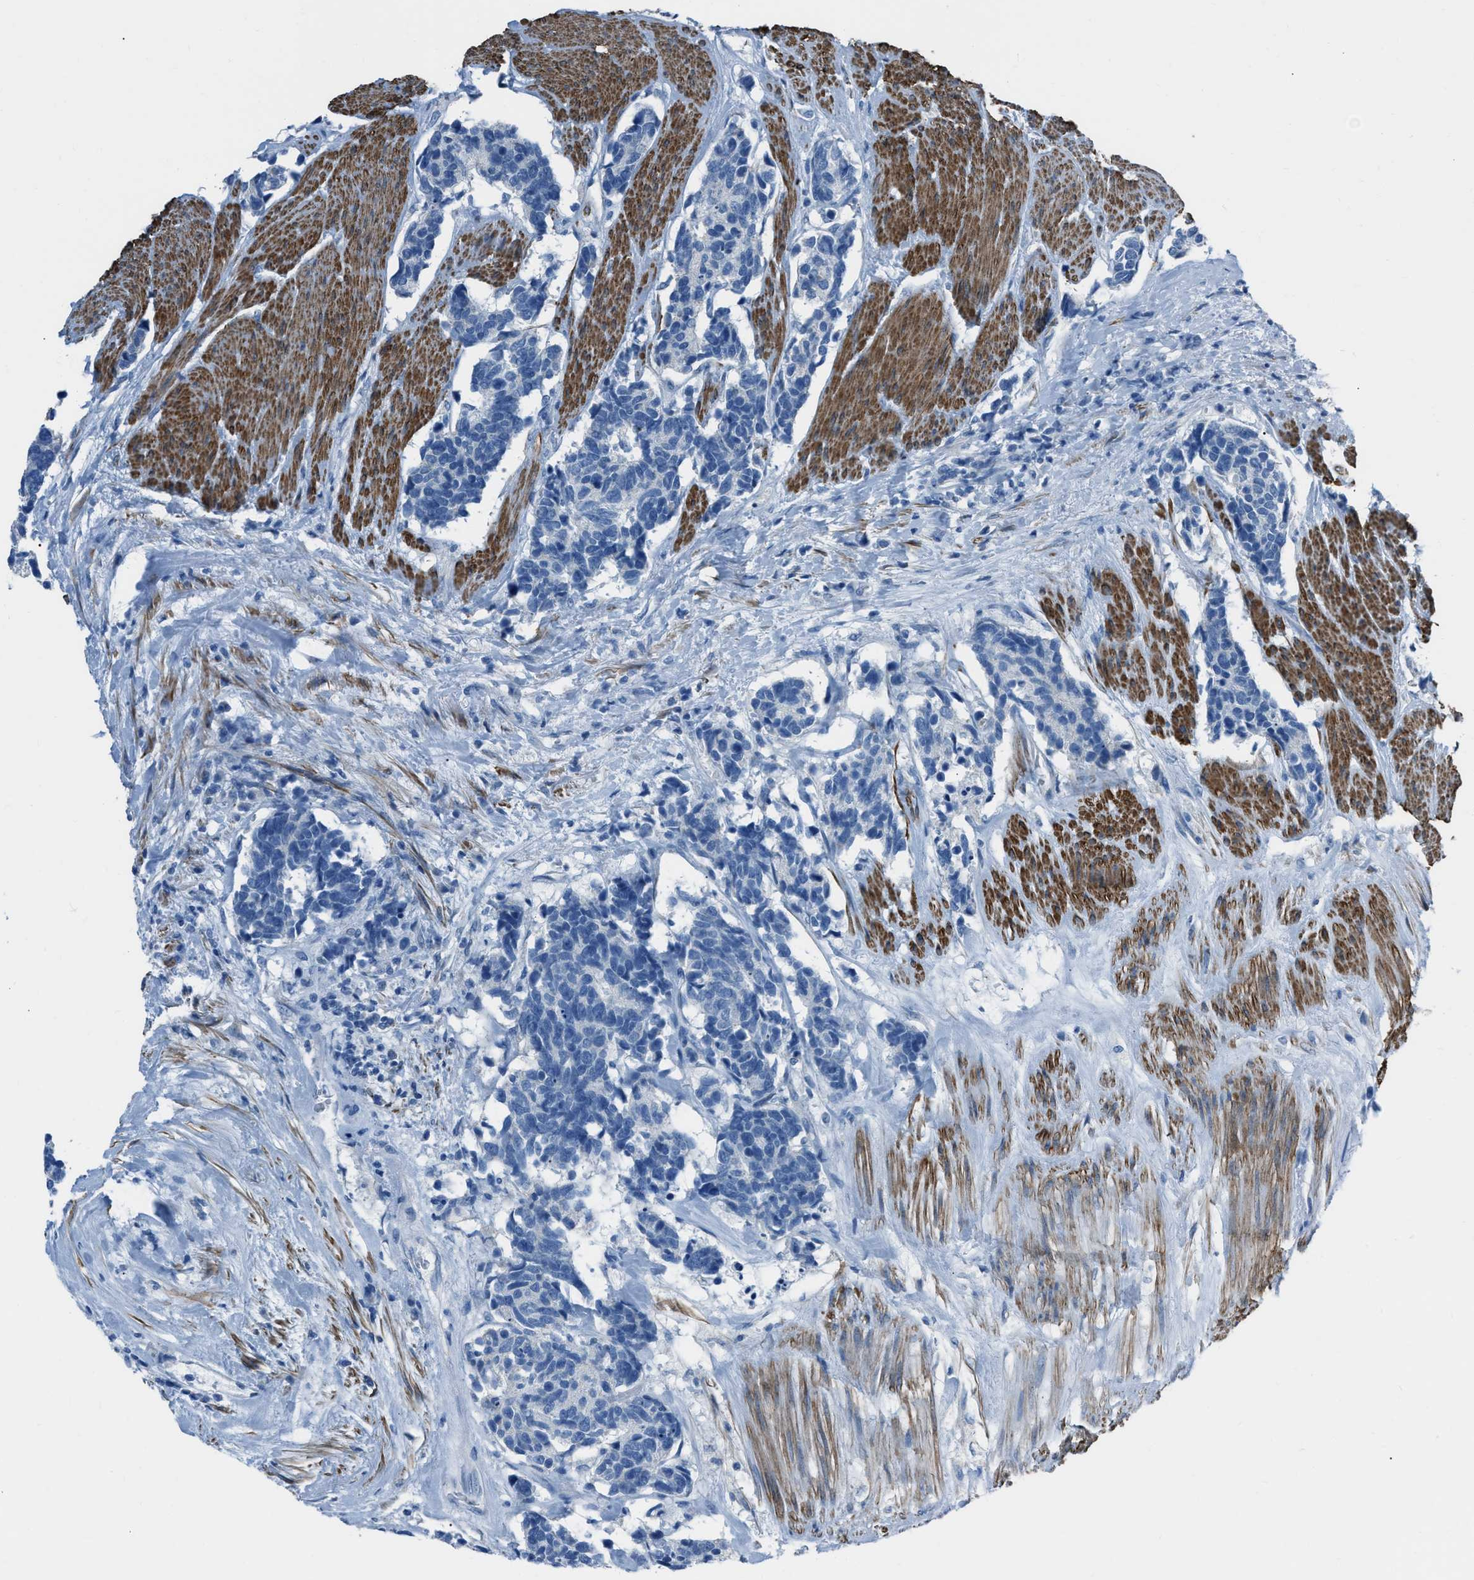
{"staining": {"intensity": "negative", "quantity": "none", "location": "none"}, "tissue": "carcinoid", "cell_type": "Tumor cells", "image_type": "cancer", "snomed": [{"axis": "morphology", "description": "Carcinoma, NOS"}, {"axis": "morphology", "description": "Carcinoid, malignant, NOS"}, {"axis": "topography", "description": "Urinary bladder"}], "caption": "An immunohistochemistry photomicrograph of carcinoid (malignant) is shown. There is no staining in tumor cells of carcinoid (malignant).", "gene": "SPATC1L", "patient": {"sex": "male", "age": 57}}